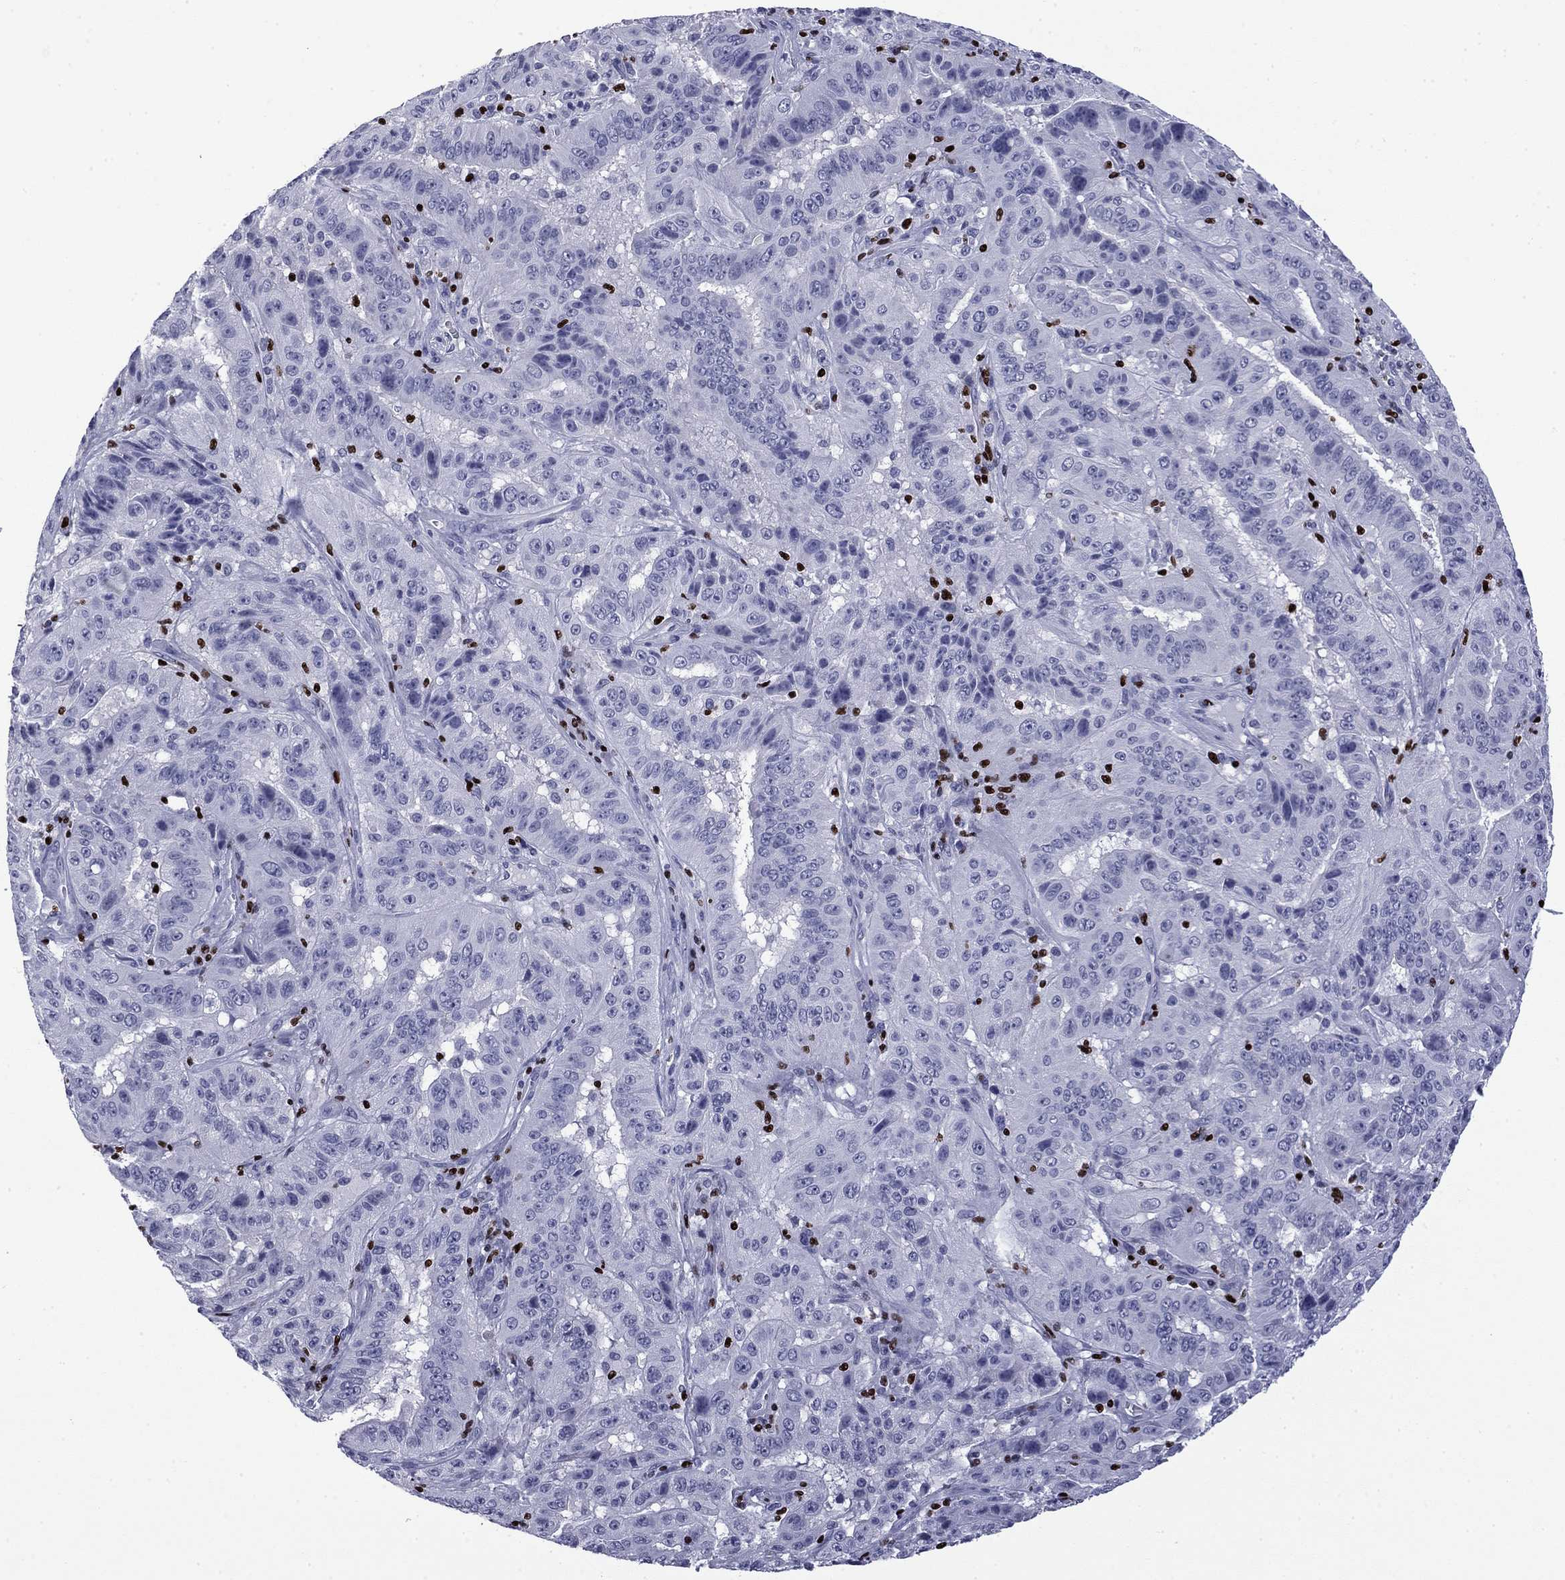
{"staining": {"intensity": "negative", "quantity": "none", "location": "none"}, "tissue": "pancreatic cancer", "cell_type": "Tumor cells", "image_type": "cancer", "snomed": [{"axis": "morphology", "description": "Adenocarcinoma, NOS"}, {"axis": "topography", "description": "Pancreas"}], "caption": "An IHC image of adenocarcinoma (pancreatic) is shown. There is no staining in tumor cells of adenocarcinoma (pancreatic).", "gene": "IKZF3", "patient": {"sex": "male", "age": 63}}